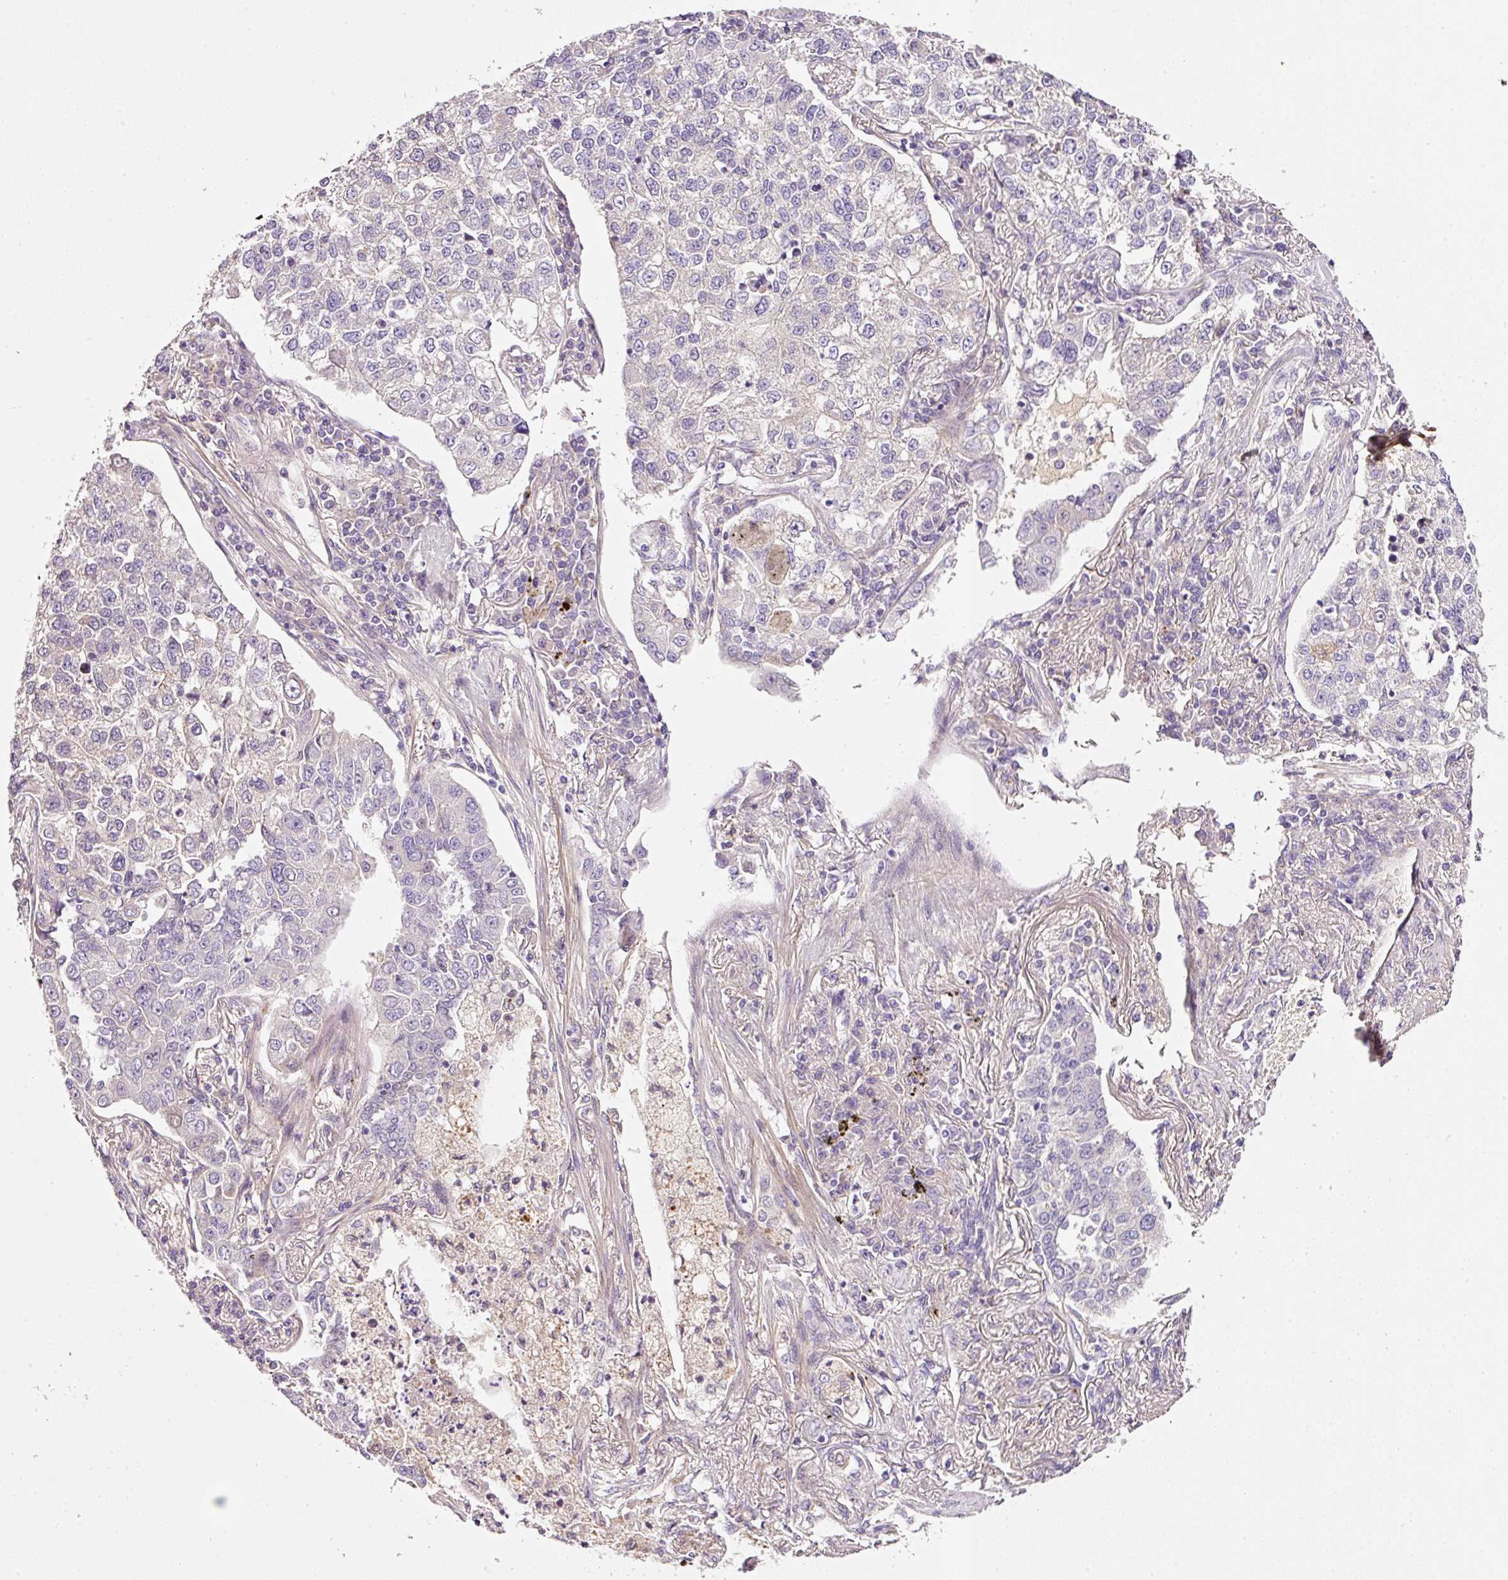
{"staining": {"intensity": "negative", "quantity": "none", "location": "none"}, "tissue": "lung cancer", "cell_type": "Tumor cells", "image_type": "cancer", "snomed": [{"axis": "morphology", "description": "Adenocarcinoma, NOS"}, {"axis": "topography", "description": "Lung"}], "caption": "The histopathology image exhibits no significant staining in tumor cells of lung cancer.", "gene": "SOS2", "patient": {"sex": "male", "age": 49}}